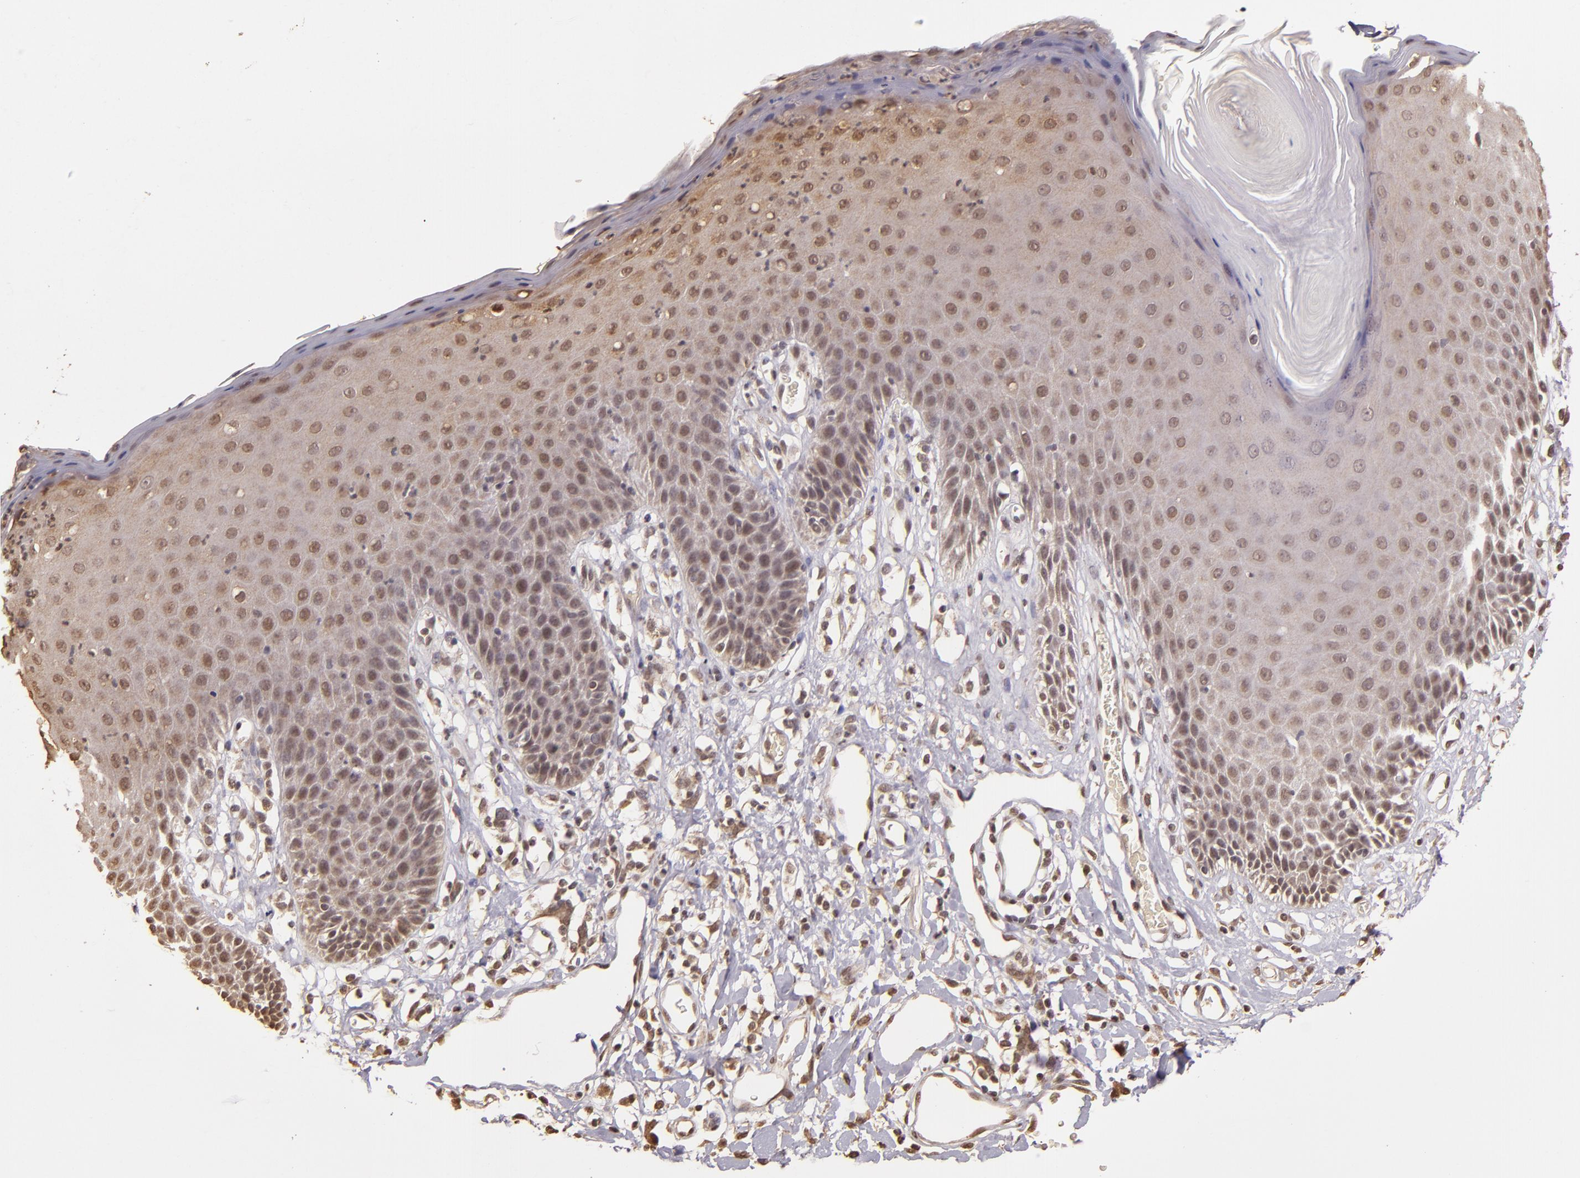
{"staining": {"intensity": "weak", "quantity": ">75%", "location": "cytoplasmic/membranous,nuclear"}, "tissue": "skin", "cell_type": "Epidermal cells", "image_type": "normal", "snomed": [{"axis": "morphology", "description": "Normal tissue, NOS"}, {"axis": "topography", "description": "Vulva"}, {"axis": "topography", "description": "Peripheral nerve tissue"}], "caption": "This micrograph displays immunohistochemistry staining of normal skin, with low weak cytoplasmic/membranous,nuclear expression in about >75% of epidermal cells.", "gene": "CUL1", "patient": {"sex": "female", "age": 68}}